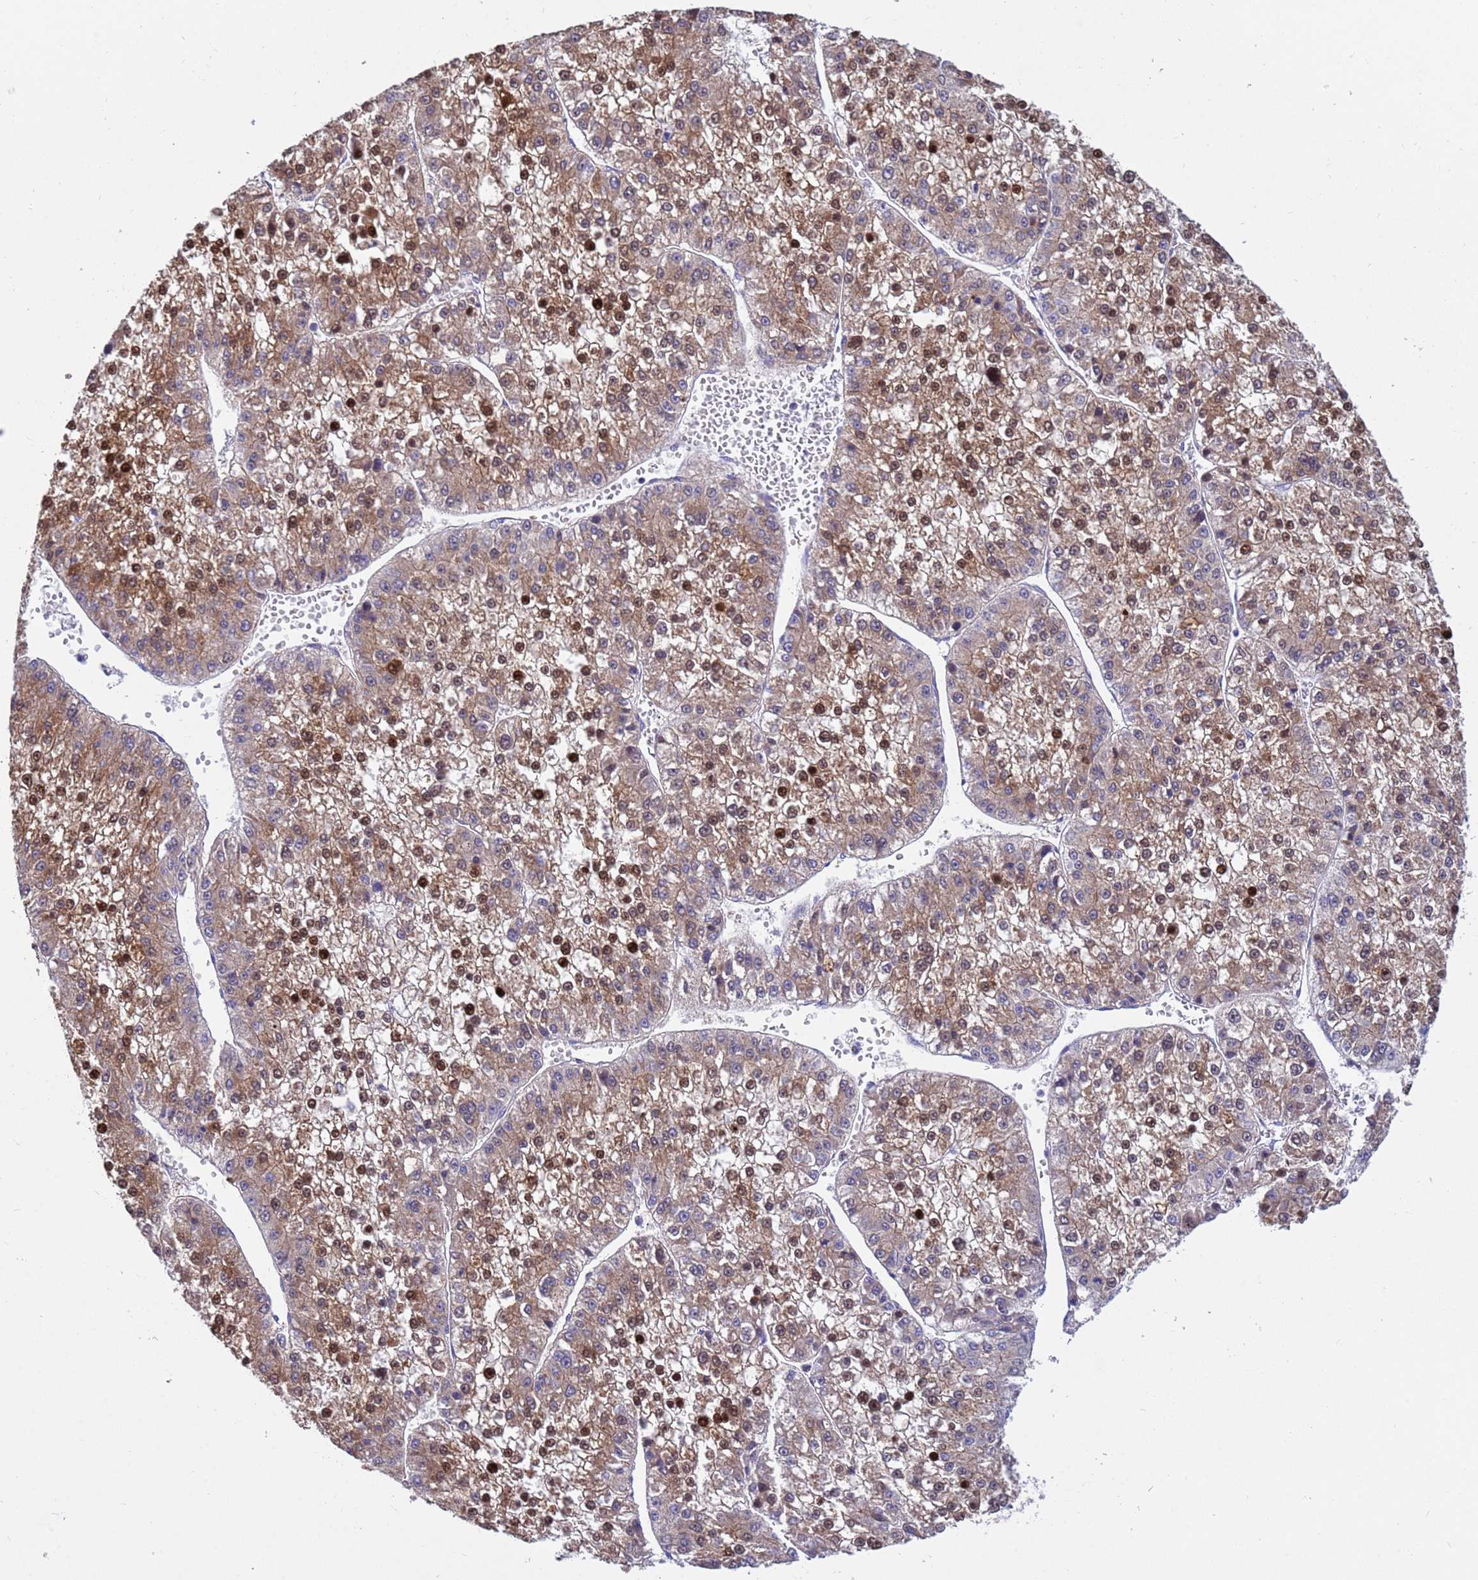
{"staining": {"intensity": "moderate", "quantity": "25%-75%", "location": "cytoplasmic/membranous,nuclear"}, "tissue": "liver cancer", "cell_type": "Tumor cells", "image_type": "cancer", "snomed": [{"axis": "morphology", "description": "Carcinoma, Hepatocellular, NOS"}, {"axis": "topography", "description": "Liver"}], "caption": "A brown stain shows moderate cytoplasmic/membranous and nuclear expression of a protein in human liver cancer (hepatocellular carcinoma) tumor cells.", "gene": "TUBGCP3", "patient": {"sex": "female", "age": 73}}